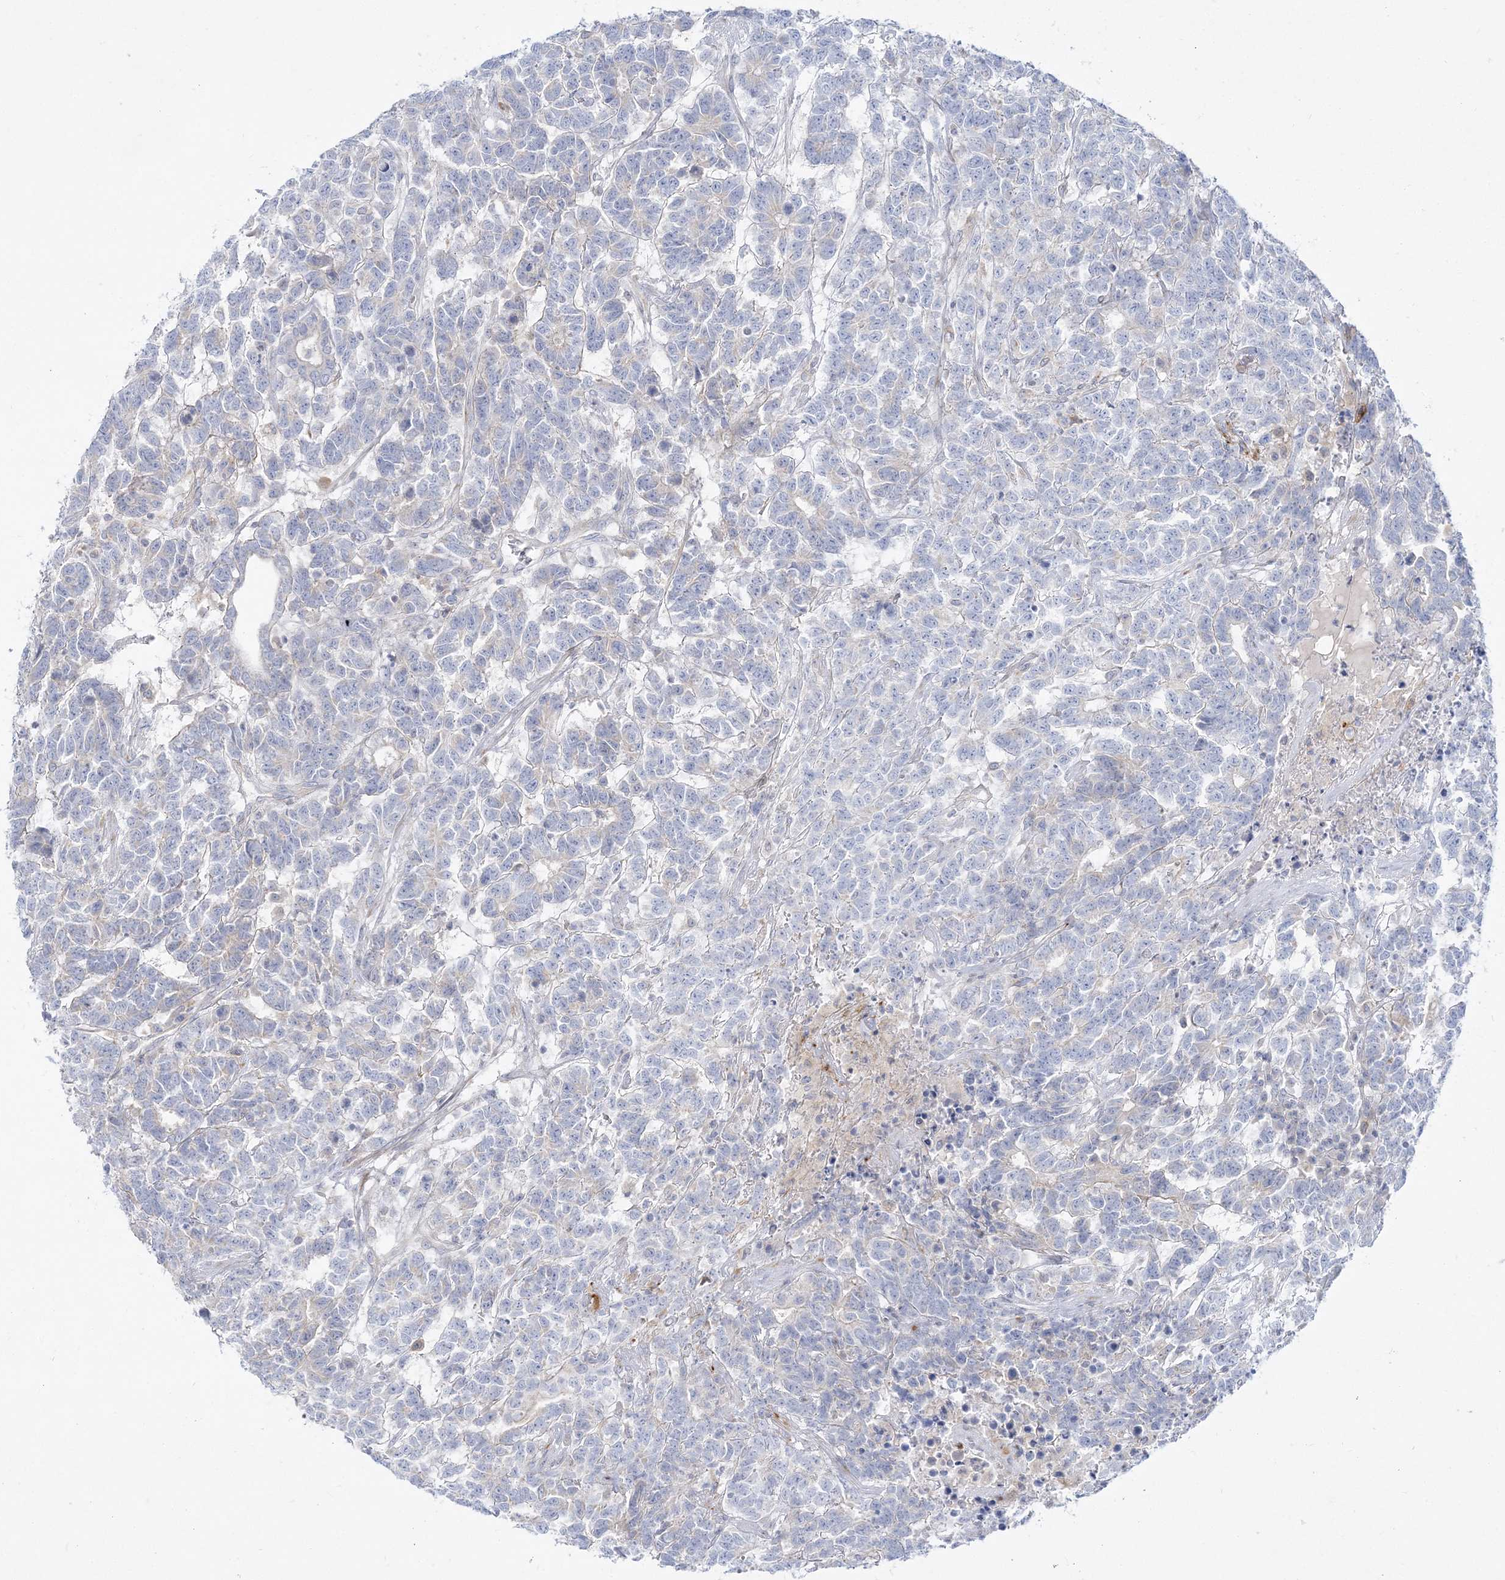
{"staining": {"intensity": "negative", "quantity": "none", "location": "none"}, "tissue": "testis cancer", "cell_type": "Tumor cells", "image_type": "cancer", "snomed": [{"axis": "morphology", "description": "Carcinoma, Embryonal, NOS"}, {"axis": "topography", "description": "Testis"}], "caption": "Immunohistochemistry of embryonal carcinoma (testis) exhibits no staining in tumor cells. (Brightfield microscopy of DAB immunohistochemistry (IHC) at high magnification).", "gene": "GPAT2", "patient": {"sex": "male", "age": 26}}